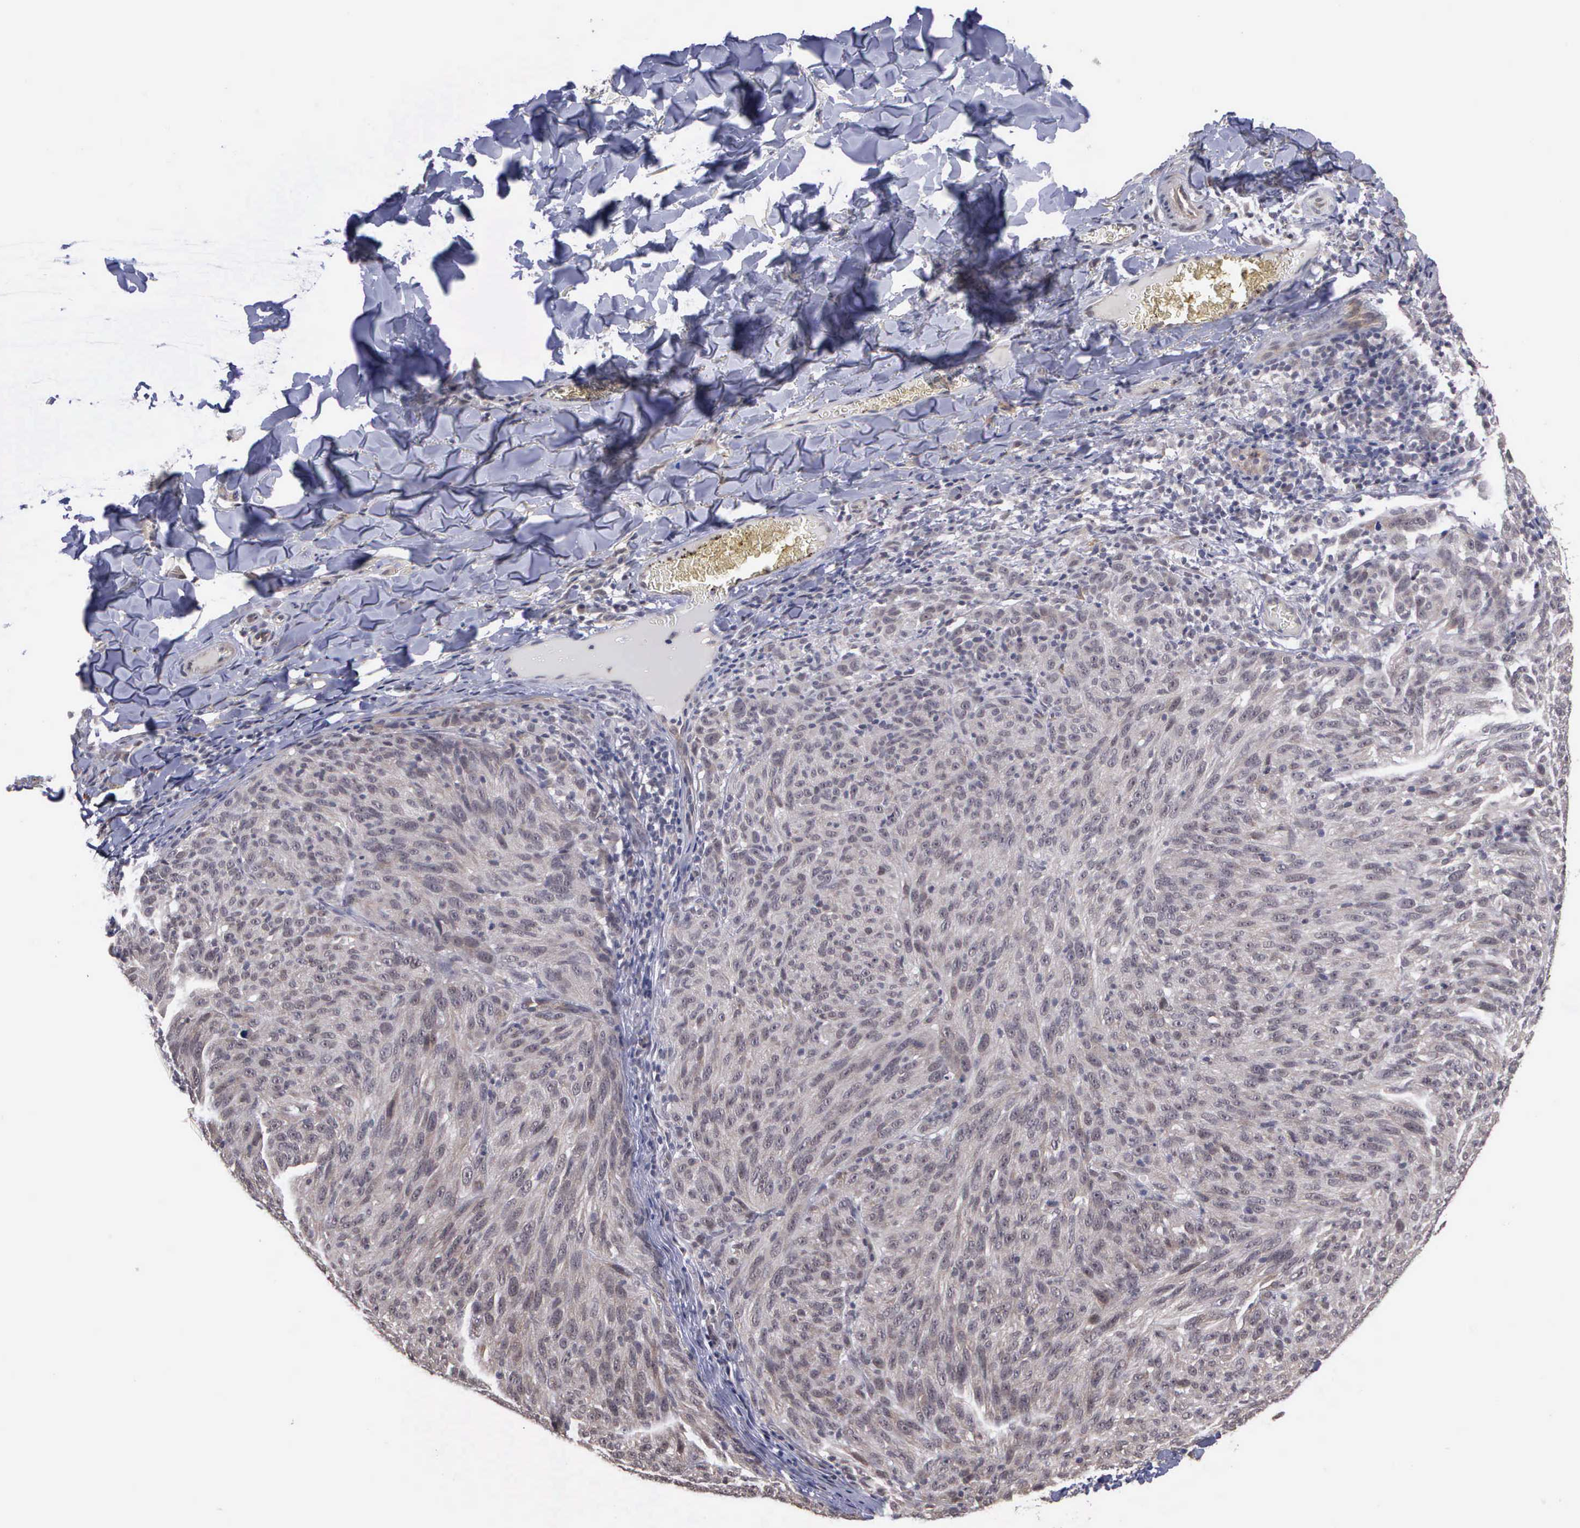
{"staining": {"intensity": "weak", "quantity": "25%-75%", "location": "cytoplasmic/membranous"}, "tissue": "melanoma", "cell_type": "Tumor cells", "image_type": "cancer", "snomed": [{"axis": "morphology", "description": "Malignant melanoma, NOS"}, {"axis": "topography", "description": "Skin"}], "caption": "A photomicrograph of malignant melanoma stained for a protein shows weak cytoplasmic/membranous brown staining in tumor cells. (DAB IHC with brightfield microscopy, high magnification).", "gene": "MAP3K9", "patient": {"sex": "male", "age": 76}}